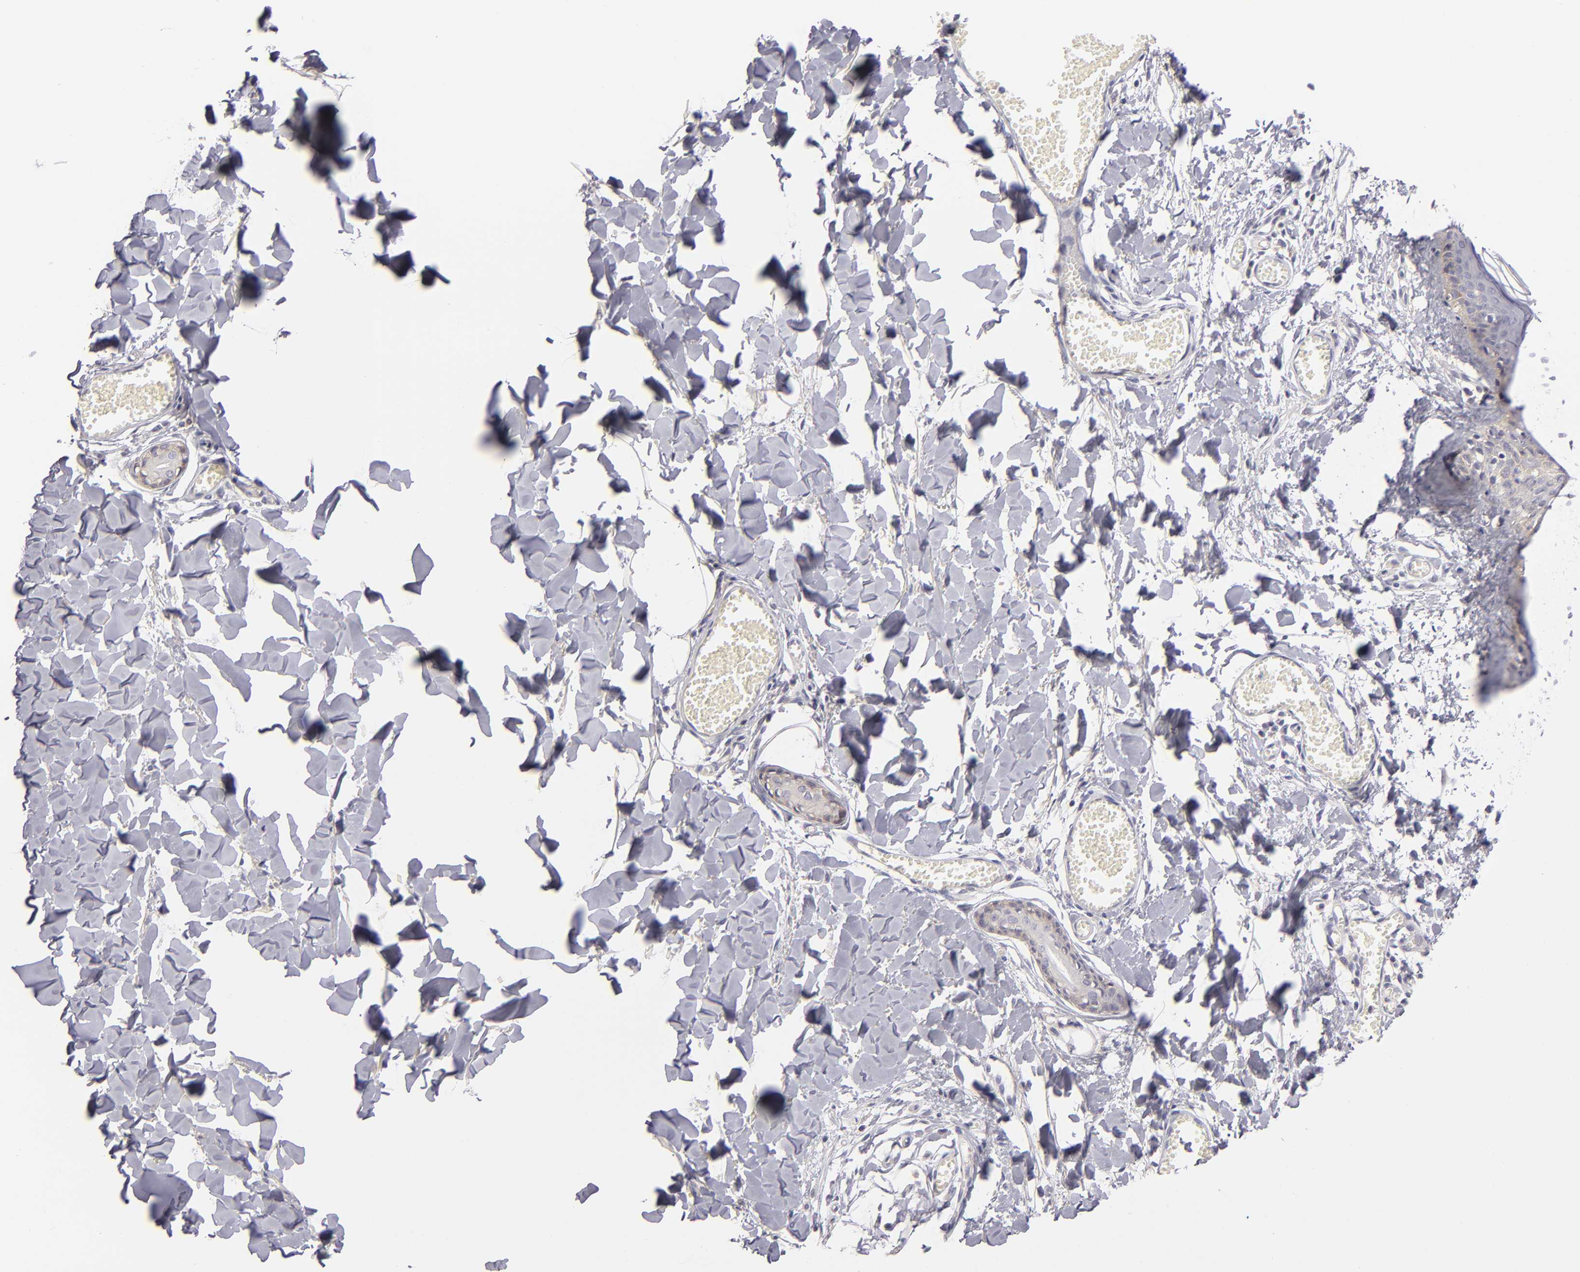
{"staining": {"intensity": "negative", "quantity": "none", "location": "none"}, "tissue": "skin", "cell_type": "Fibroblasts", "image_type": "normal", "snomed": [{"axis": "morphology", "description": "Normal tissue, NOS"}, {"axis": "morphology", "description": "Sarcoma, NOS"}, {"axis": "topography", "description": "Skin"}, {"axis": "topography", "description": "Soft tissue"}], "caption": "This photomicrograph is of unremarkable skin stained with immunohistochemistry to label a protein in brown with the nuclei are counter-stained blue. There is no expression in fibroblasts.", "gene": "MMP10", "patient": {"sex": "female", "age": 51}}